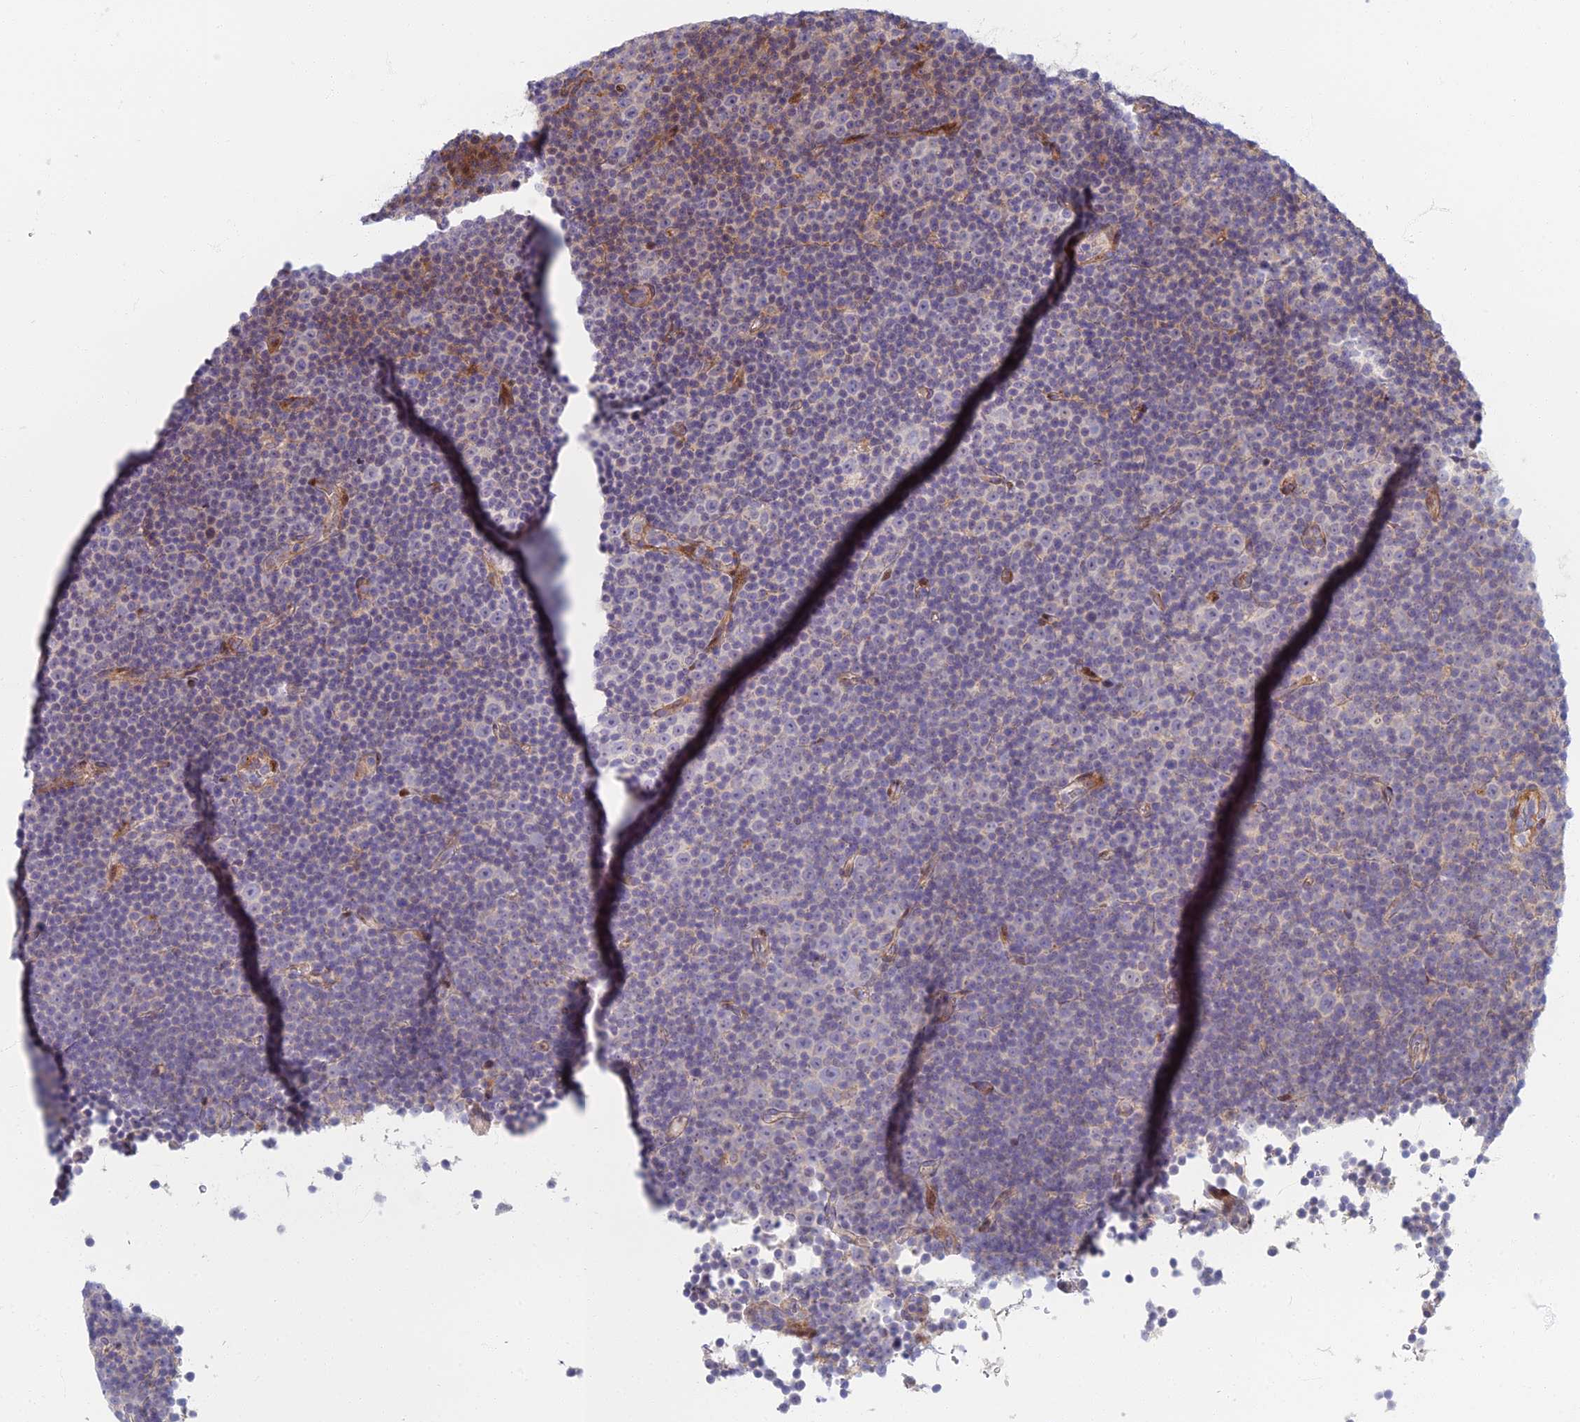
{"staining": {"intensity": "negative", "quantity": "none", "location": "none"}, "tissue": "lymphoma", "cell_type": "Tumor cells", "image_type": "cancer", "snomed": [{"axis": "morphology", "description": "Malignant lymphoma, non-Hodgkin's type, Low grade"}, {"axis": "topography", "description": "Lymph node"}], "caption": "Low-grade malignant lymphoma, non-Hodgkin's type stained for a protein using immunohistochemistry demonstrates no expression tumor cells.", "gene": "C15orf40", "patient": {"sex": "female", "age": 67}}